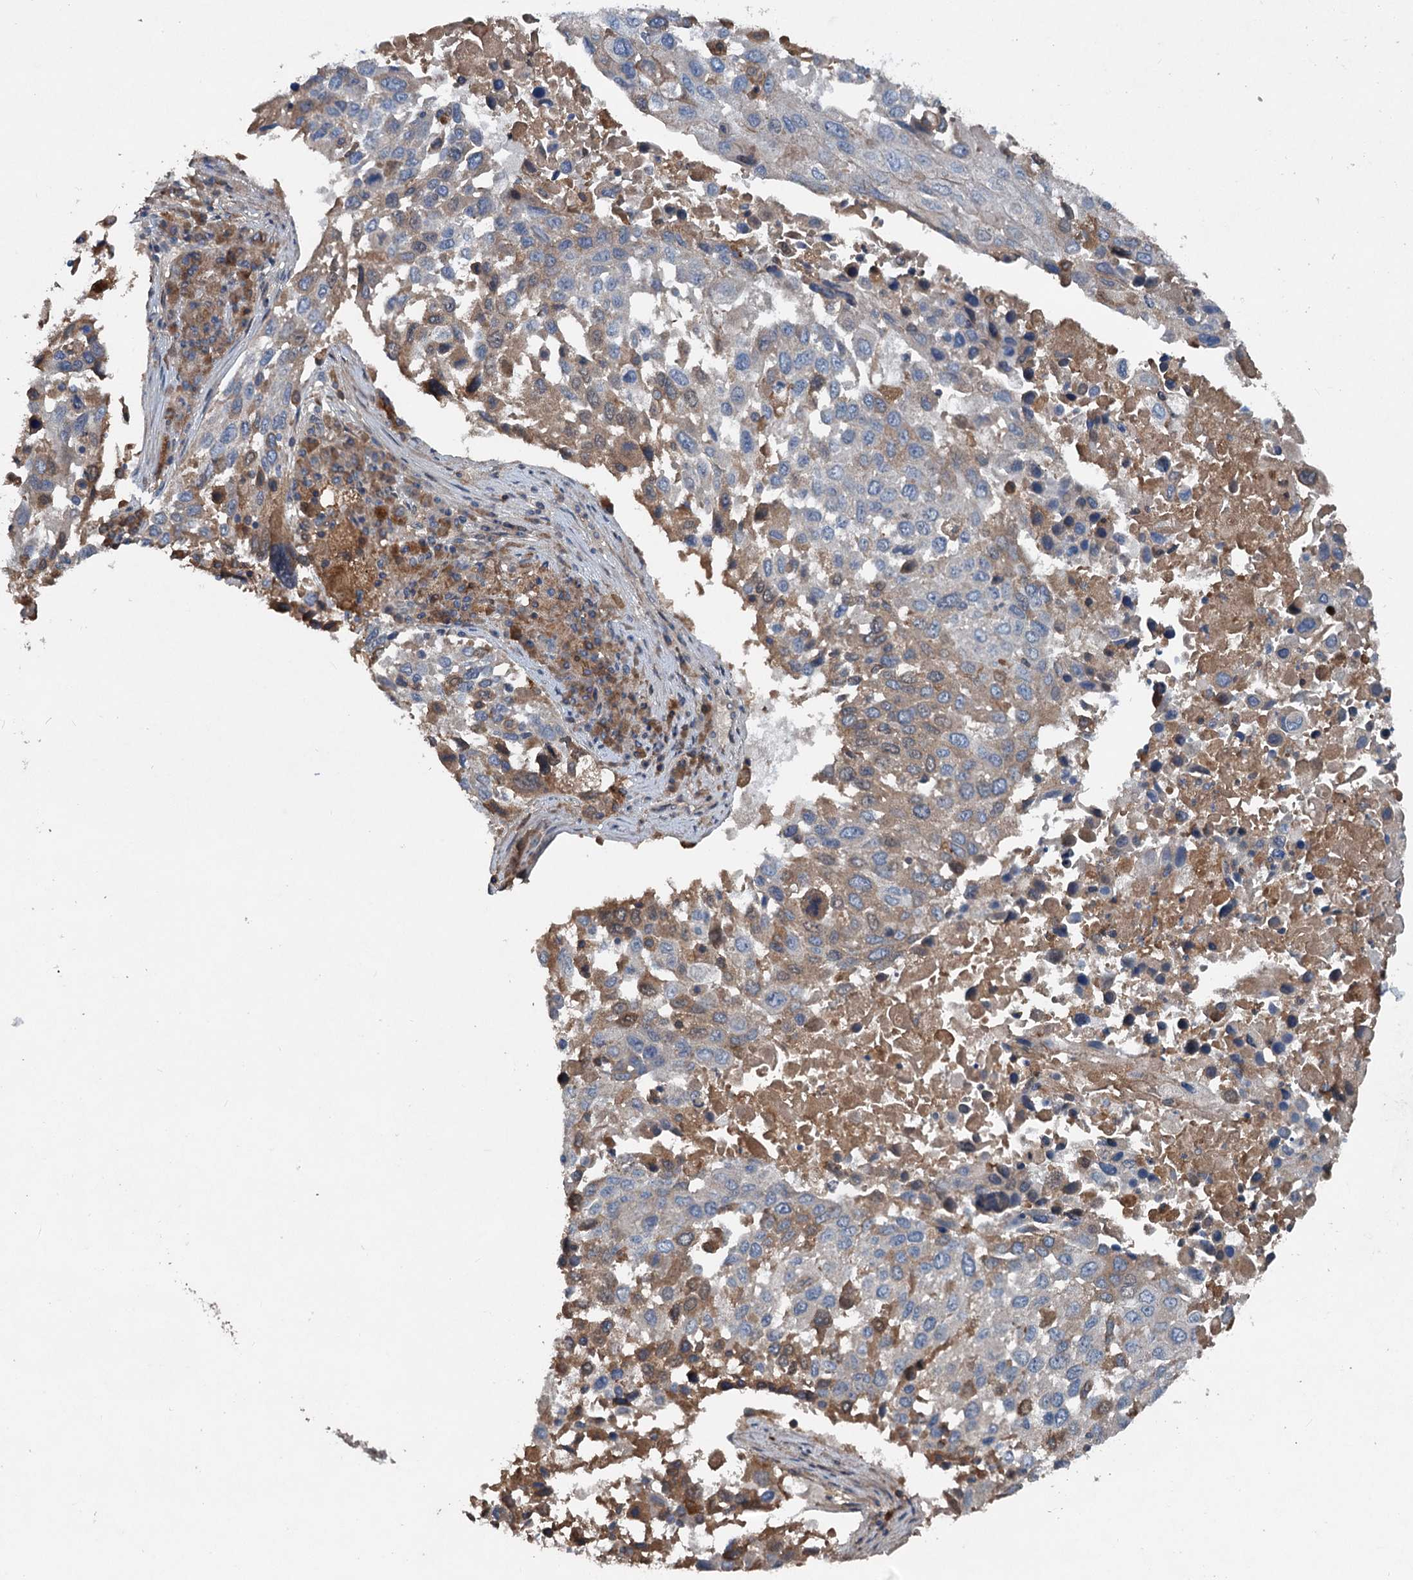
{"staining": {"intensity": "weak", "quantity": "25%-75%", "location": "cytoplasmic/membranous"}, "tissue": "lung cancer", "cell_type": "Tumor cells", "image_type": "cancer", "snomed": [{"axis": "morphology", "description": "Squamous cell carcinoma, NOS"}, {"axis": "topography", "description": "Lung"}], "caption": "Brown immunohistochemical staining in lung squamous cell carcinoma displays weak cytoplasmic/membranous positivity in approximately 25%-75% of tumor cells.", "gene": "TAPBPL", "patient": {"sex": "male", "age": 65}}